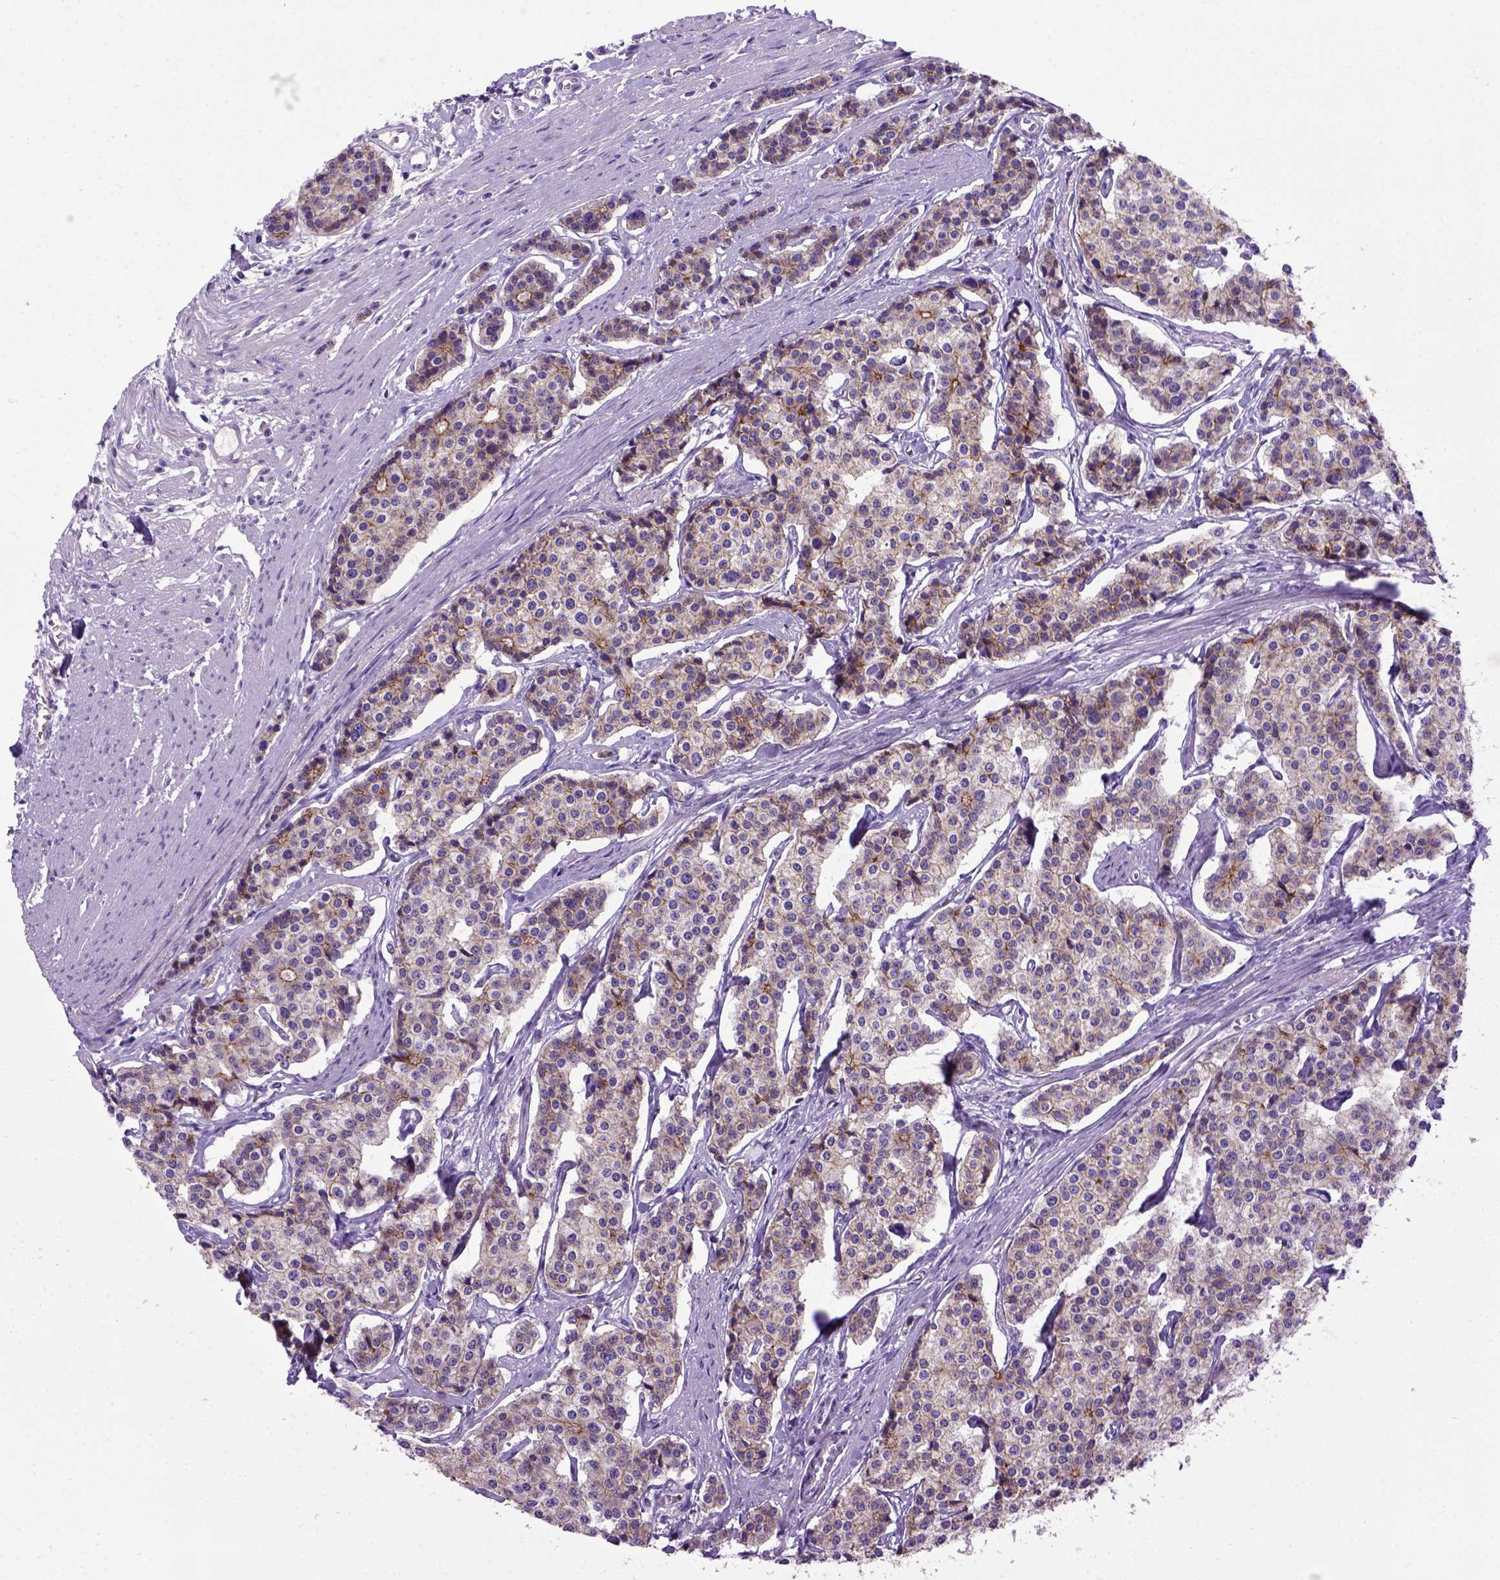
{"staining": {"intensity": "moderate", "quantity": "25%-75%", "location": "cytoplasmic/membranous"}, "tissue": "carcinoid", "cell_type": "Tumor cells", "image_type": "cancer", "snomed": [{"axis": "morphology", "description": "Carcinoid, malignant, NOS"}, {"axis": "topography", "description": "Small intestine"}], "caption": "A histopathology image showing moderate cytoplasmic/membranous staining in about 25%-75% of tumor cells in carcinoid, as visualized by brown immunohistochemical staining.", "gene": "CDH1", "patient": {"sex": "female", "age": 65}}